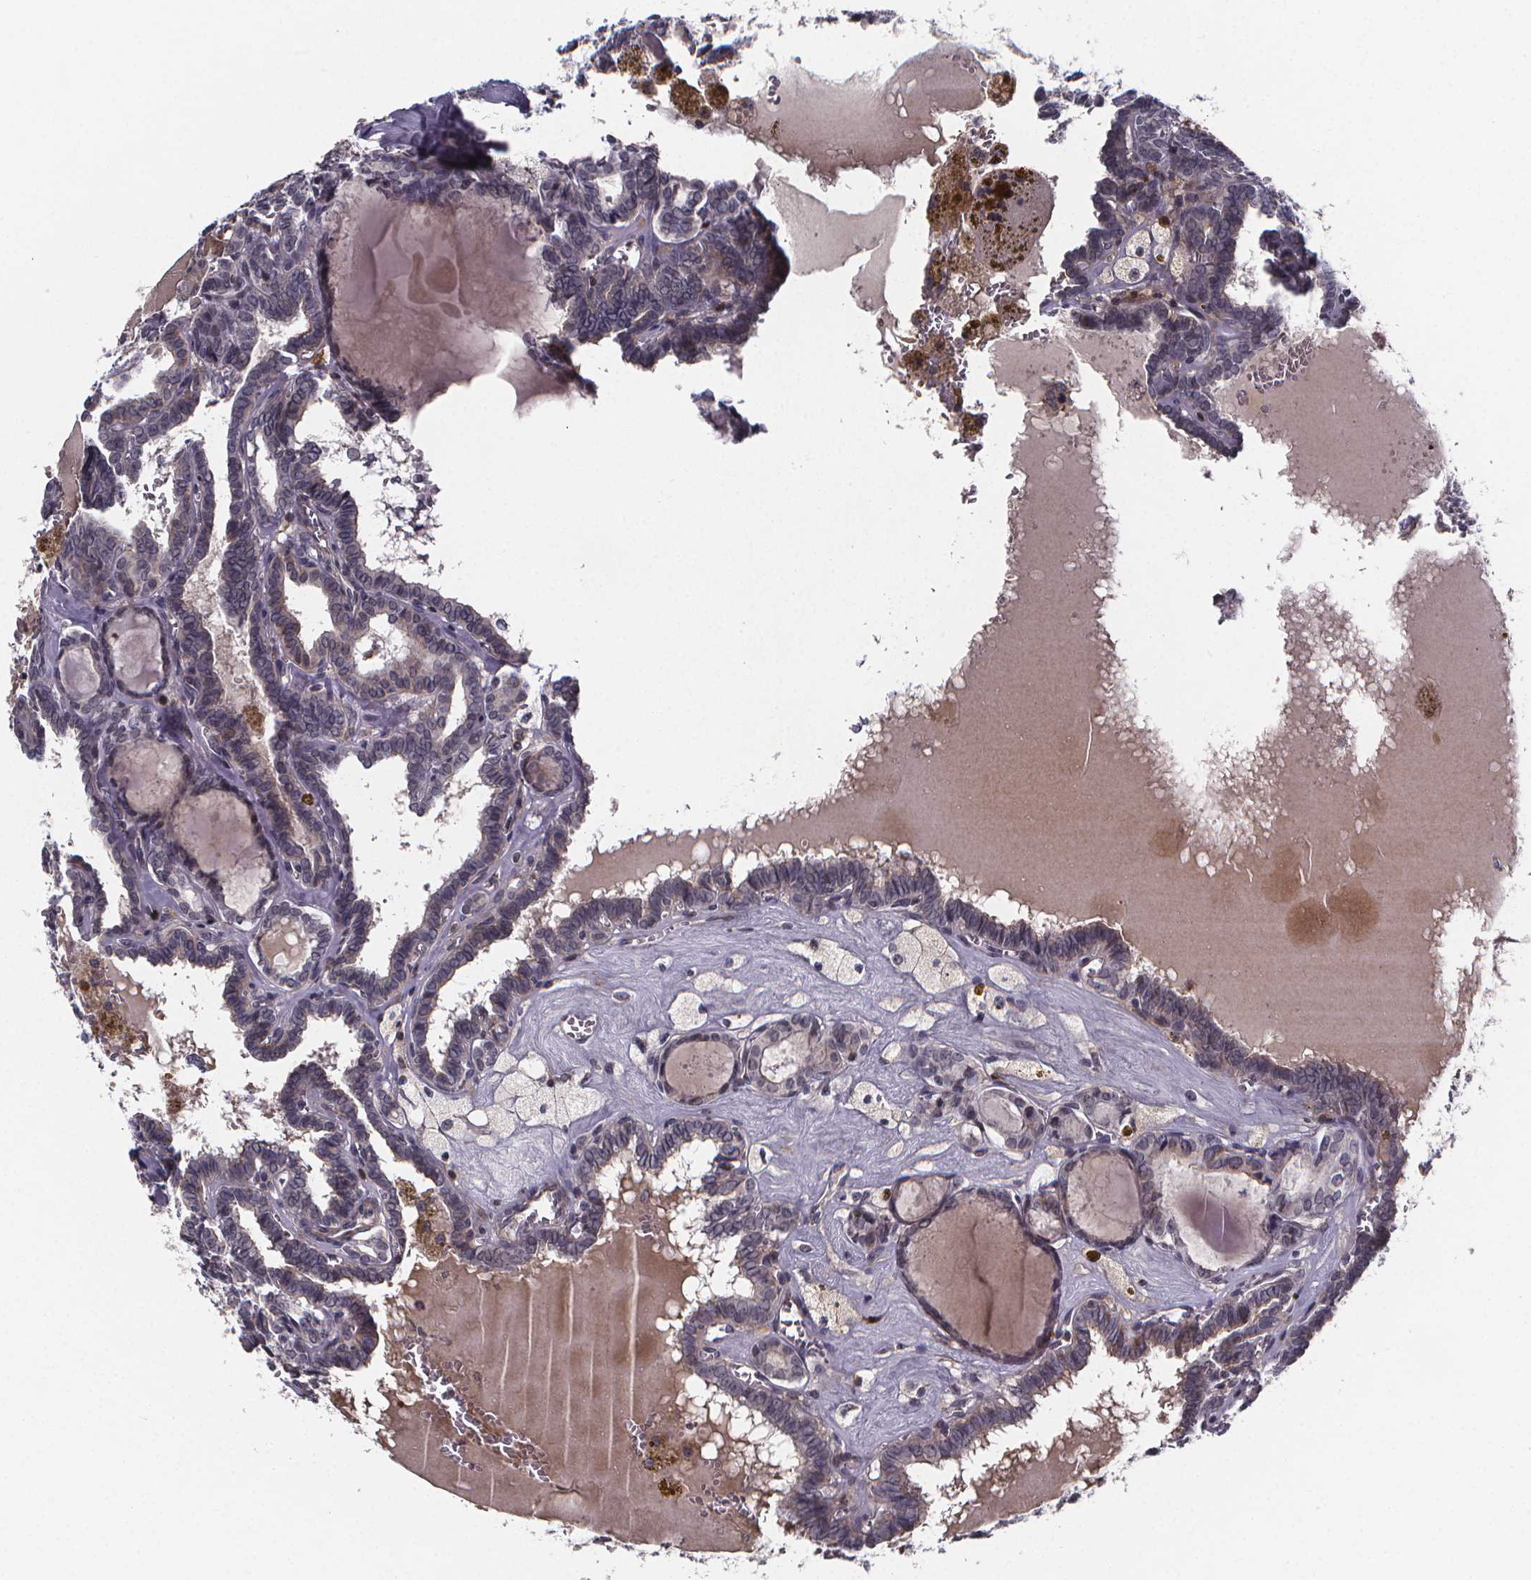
{"staining": {"intensity": "negative", "quantity": "none", "location": "none"}, "tissue": "thyroid cancer", "cell_type": "Tumor cells", "image_type": "cancer", "snomed": [{"axis": "morphology", "description": "Papillary adenocarcinoma, NOS"}, {"axis": "topography", "description": "Thyroid gland"}], "caption": "The immunohistochemistry image has no significant expression in tumor cells of thyroid papillary adenocarcinoma tissue.", "gene": "FBXW2", "patient": {"sex": "female", "age": 39}}